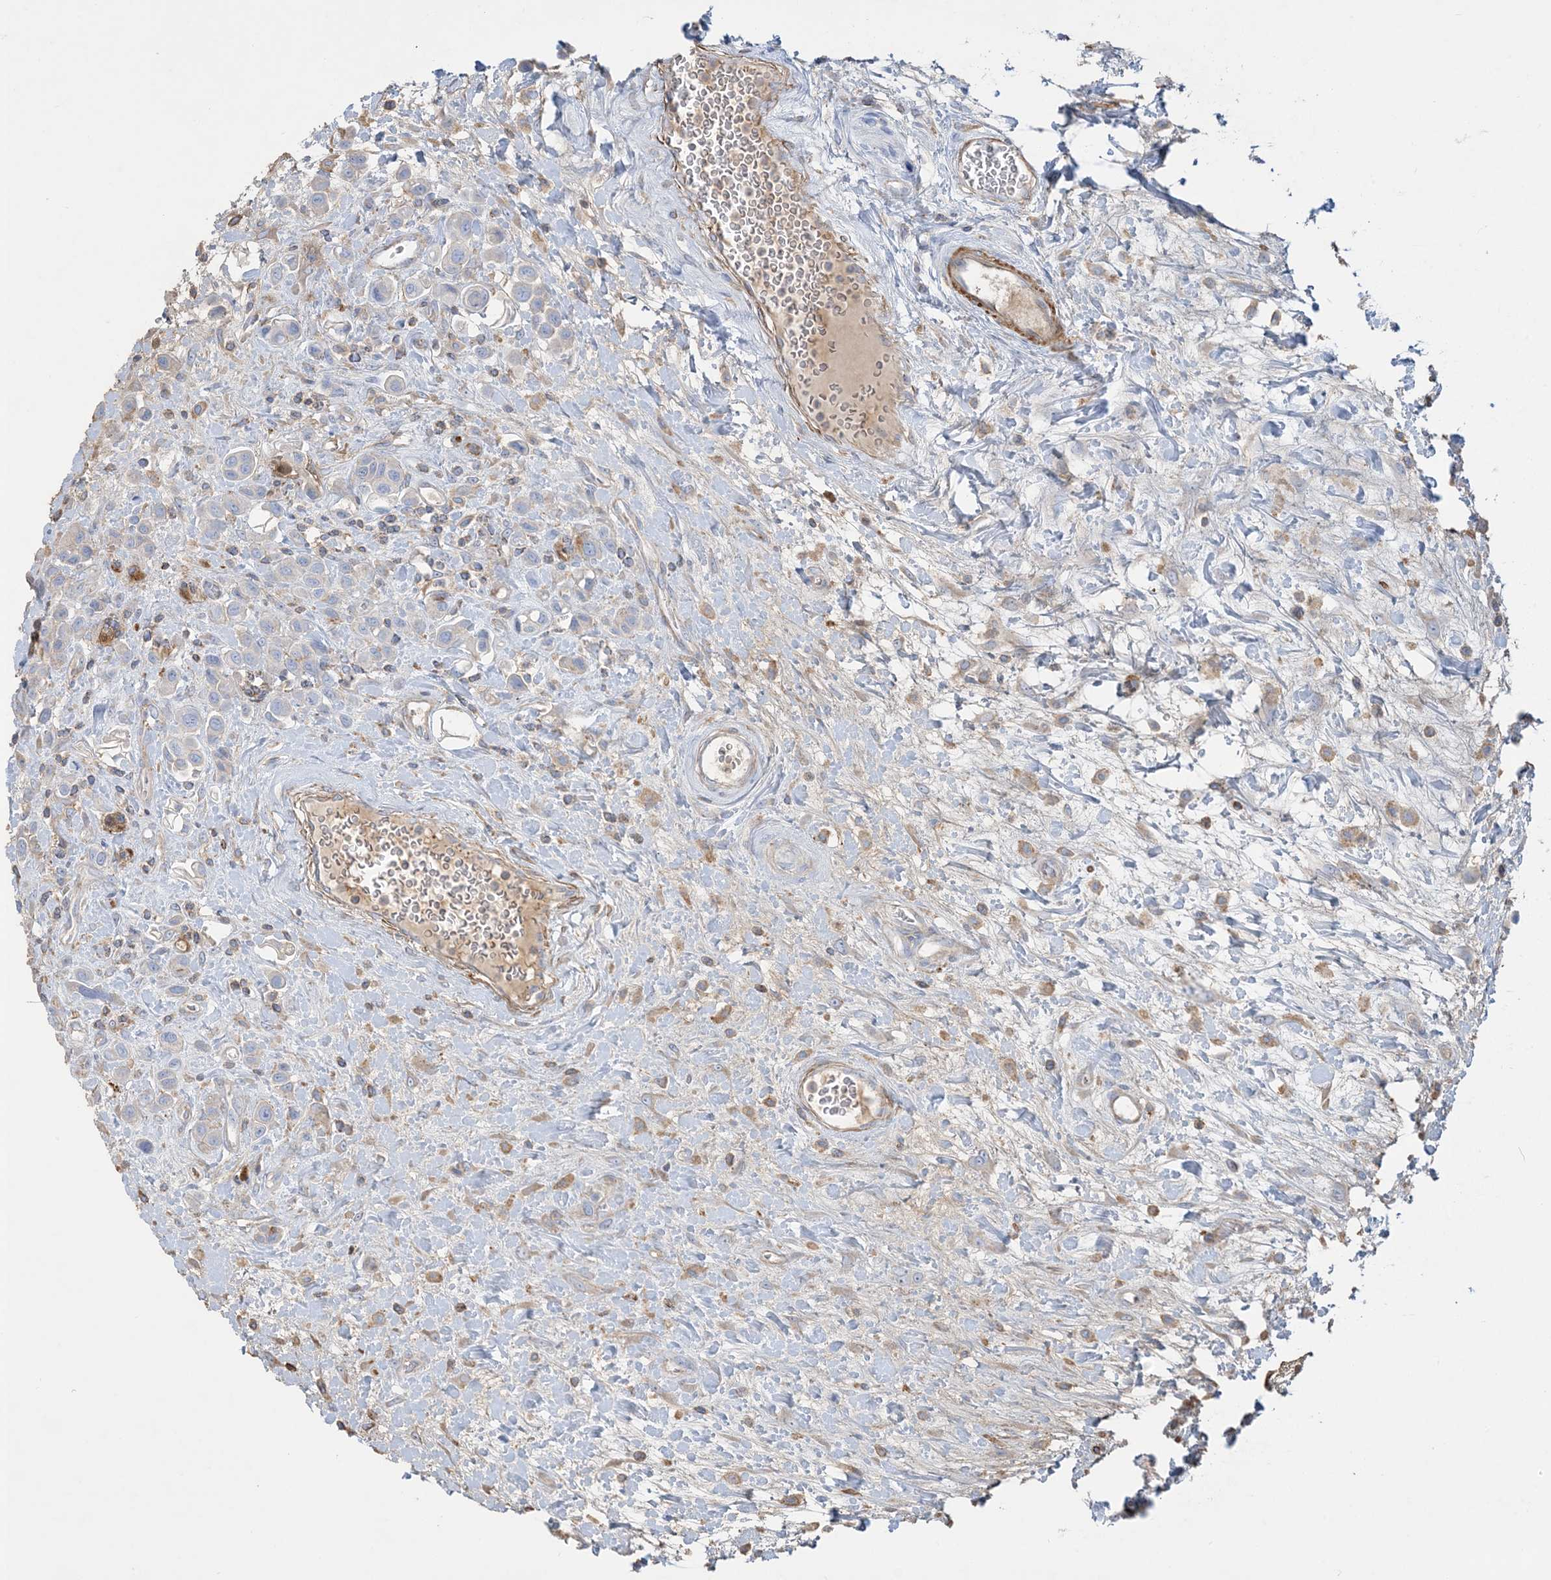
{"staining": {"intensity": "negative", "quantity": "none", "location": "none"}, "tissue": "urothelial cancer", "cell_type": "Tumor cells", "image_type": "cancer", "snomed": [{"axis": "morphology", "description": "Urothelial carcinoma, High grade"}, {"axis": "topography", "description": "Urinary bladder"}], "caption": "Immunohistochemical staining of human high-grade urothelial carcinoma exhibits no significant positivity in tumor cells. (DAB IHC visualized using brightfield microscopy, high magnification).", "gene": "GTF3C2", "patient": {"sex": "male", "age": 50}}